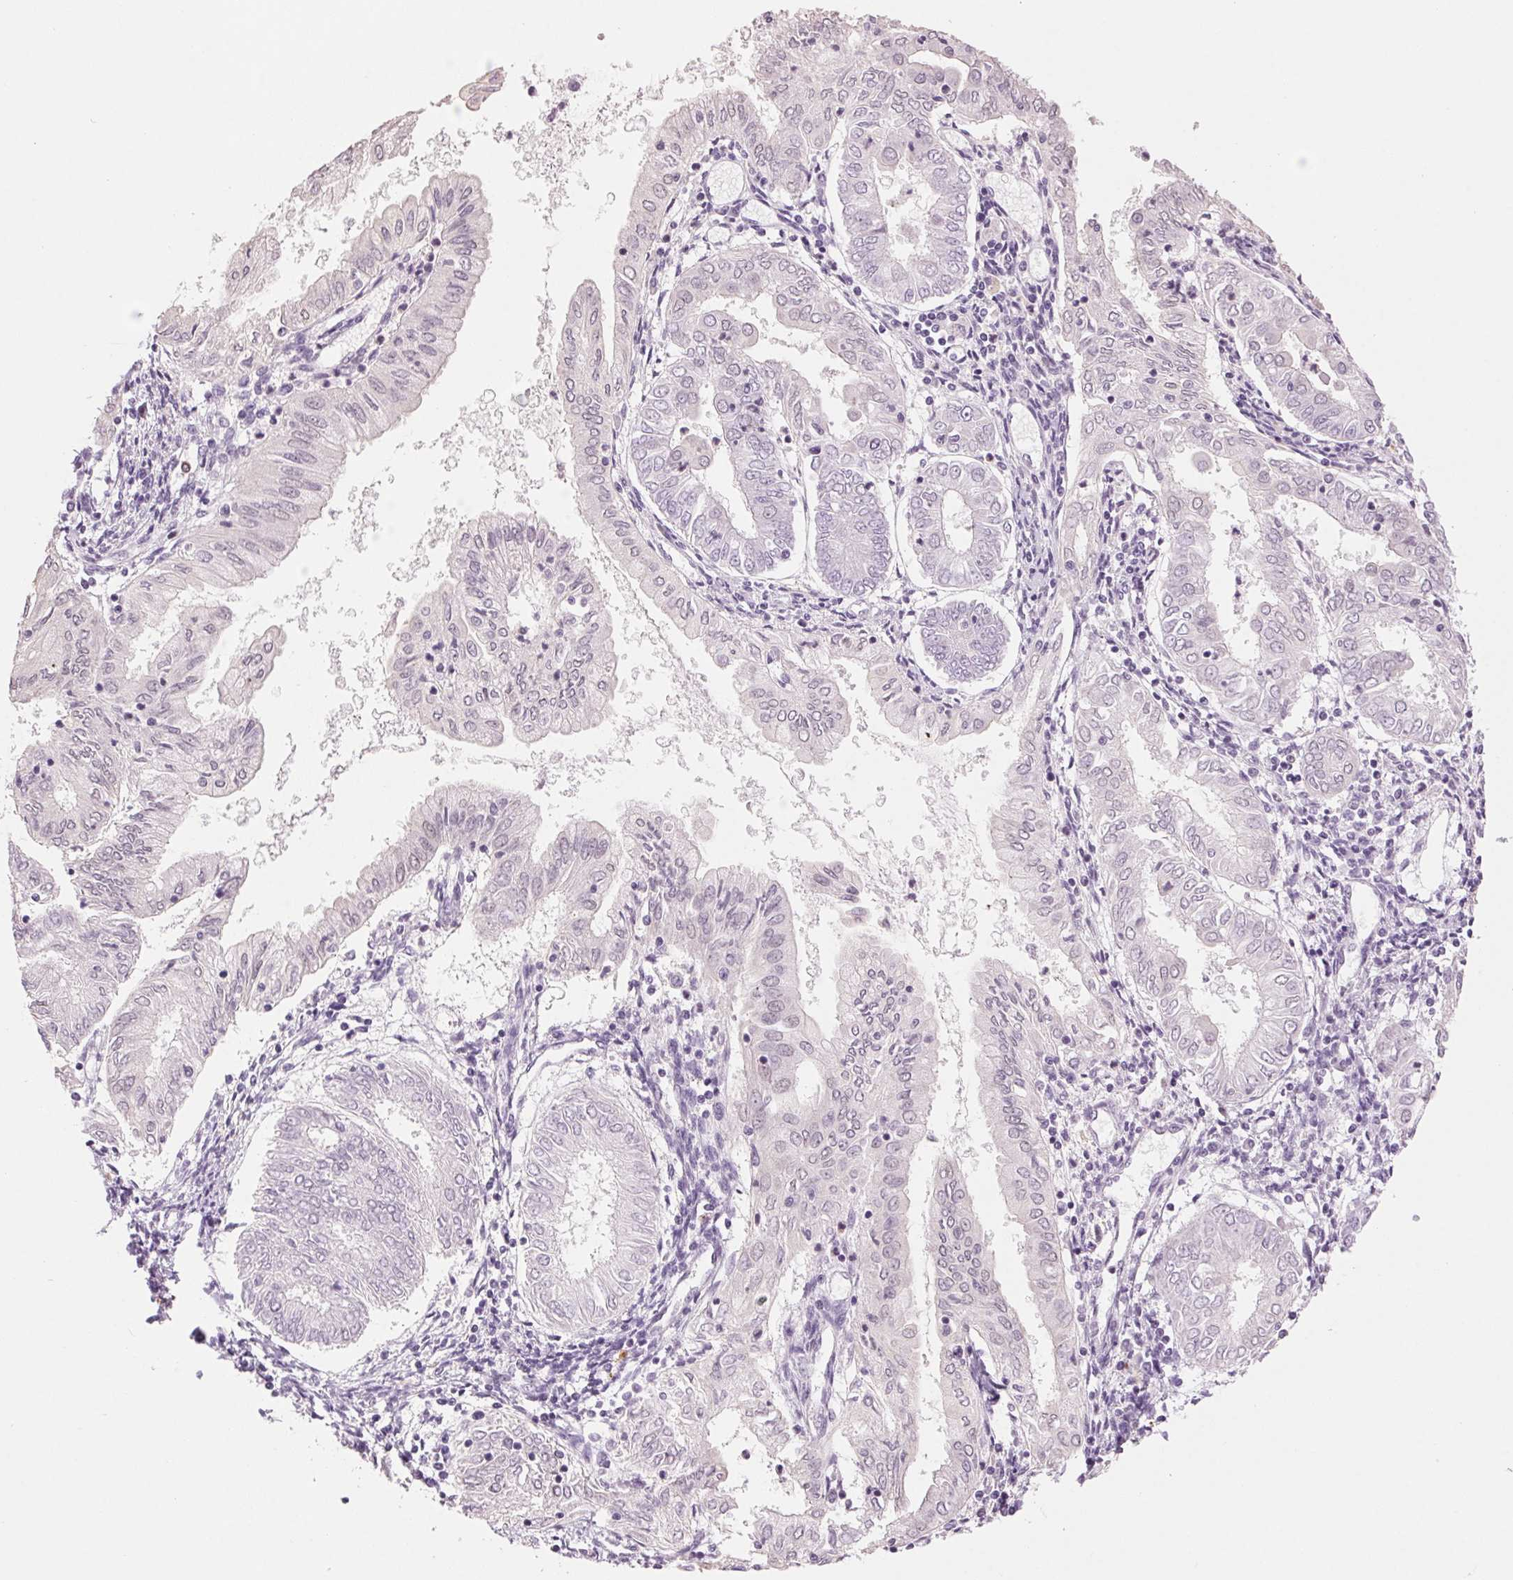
{"staining": {"intensity": "negative", "quantity": "none", "location": "none"}, "tissue": "endometrial cancer", "cell_type": "Tumor cells", "image_type": "cancer", "snomed": [{"axis": "morphology", "description": "Adenocarcinoma, NOS"}, {"axis": "topography", "description": "Endometrium"}], "caption": "Tumor cells are negative for protein expression in human endometrial cancer (adenocarcinoma).", "gene": "MPO", "patient": {"sex": "female", "age": 68}}